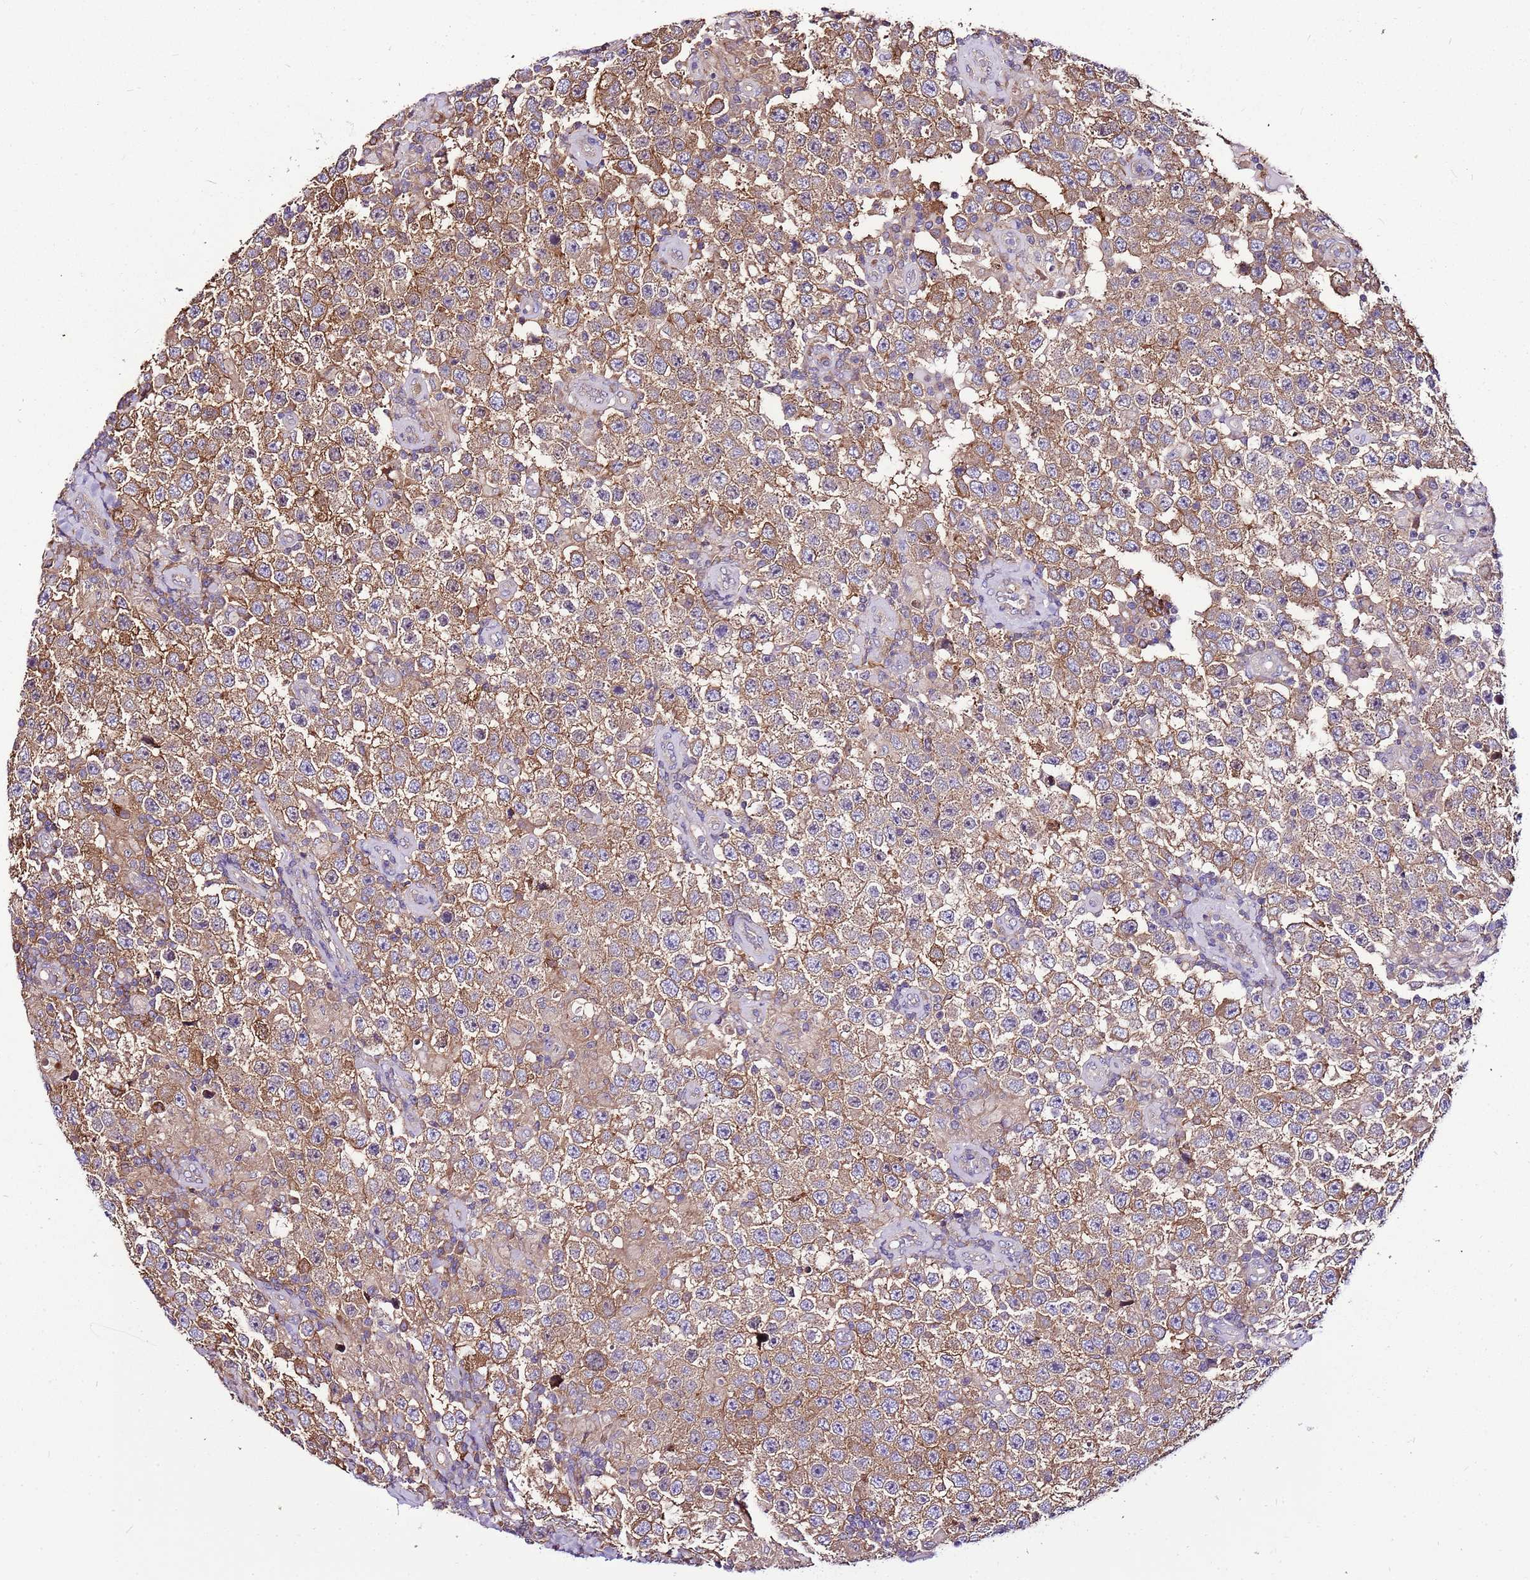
{"staining": {"intensity": "moderate", "quantity": ">75%", "location": "cytoplasmic/membranous"}, "tissue": "testis cancer", "cell_type": "Tumor cells", "image_type": "cancer", "snomed": [{"axis": "morphology", "description": "Normal tissue, NOS"}, {"axis": "morphology", "description": "Urothelial carcinoma, High grade"}, {"axis": "morphology", "description": "Seminoma, NOS"}, {"axis": "morphology", "description": "Carcinoma, Embryonal, NOS"}, {"axis": "topography", "description": "Urinary bladder"}, {"axis": "topography", "description": "Testis"}], "caption": "IHC micrograph of neoplastic tissue: human testis high-grade urothelial carcinoma stained using IHC reveals medium levels of moderate protein expression localized specifically in the cytoplasmic/membranous of tumor cells, appearing as a cytoplasmic/membranous brown color.", "gene": "ATXN2L", "patient": {"sex": "male", "age": 41}}